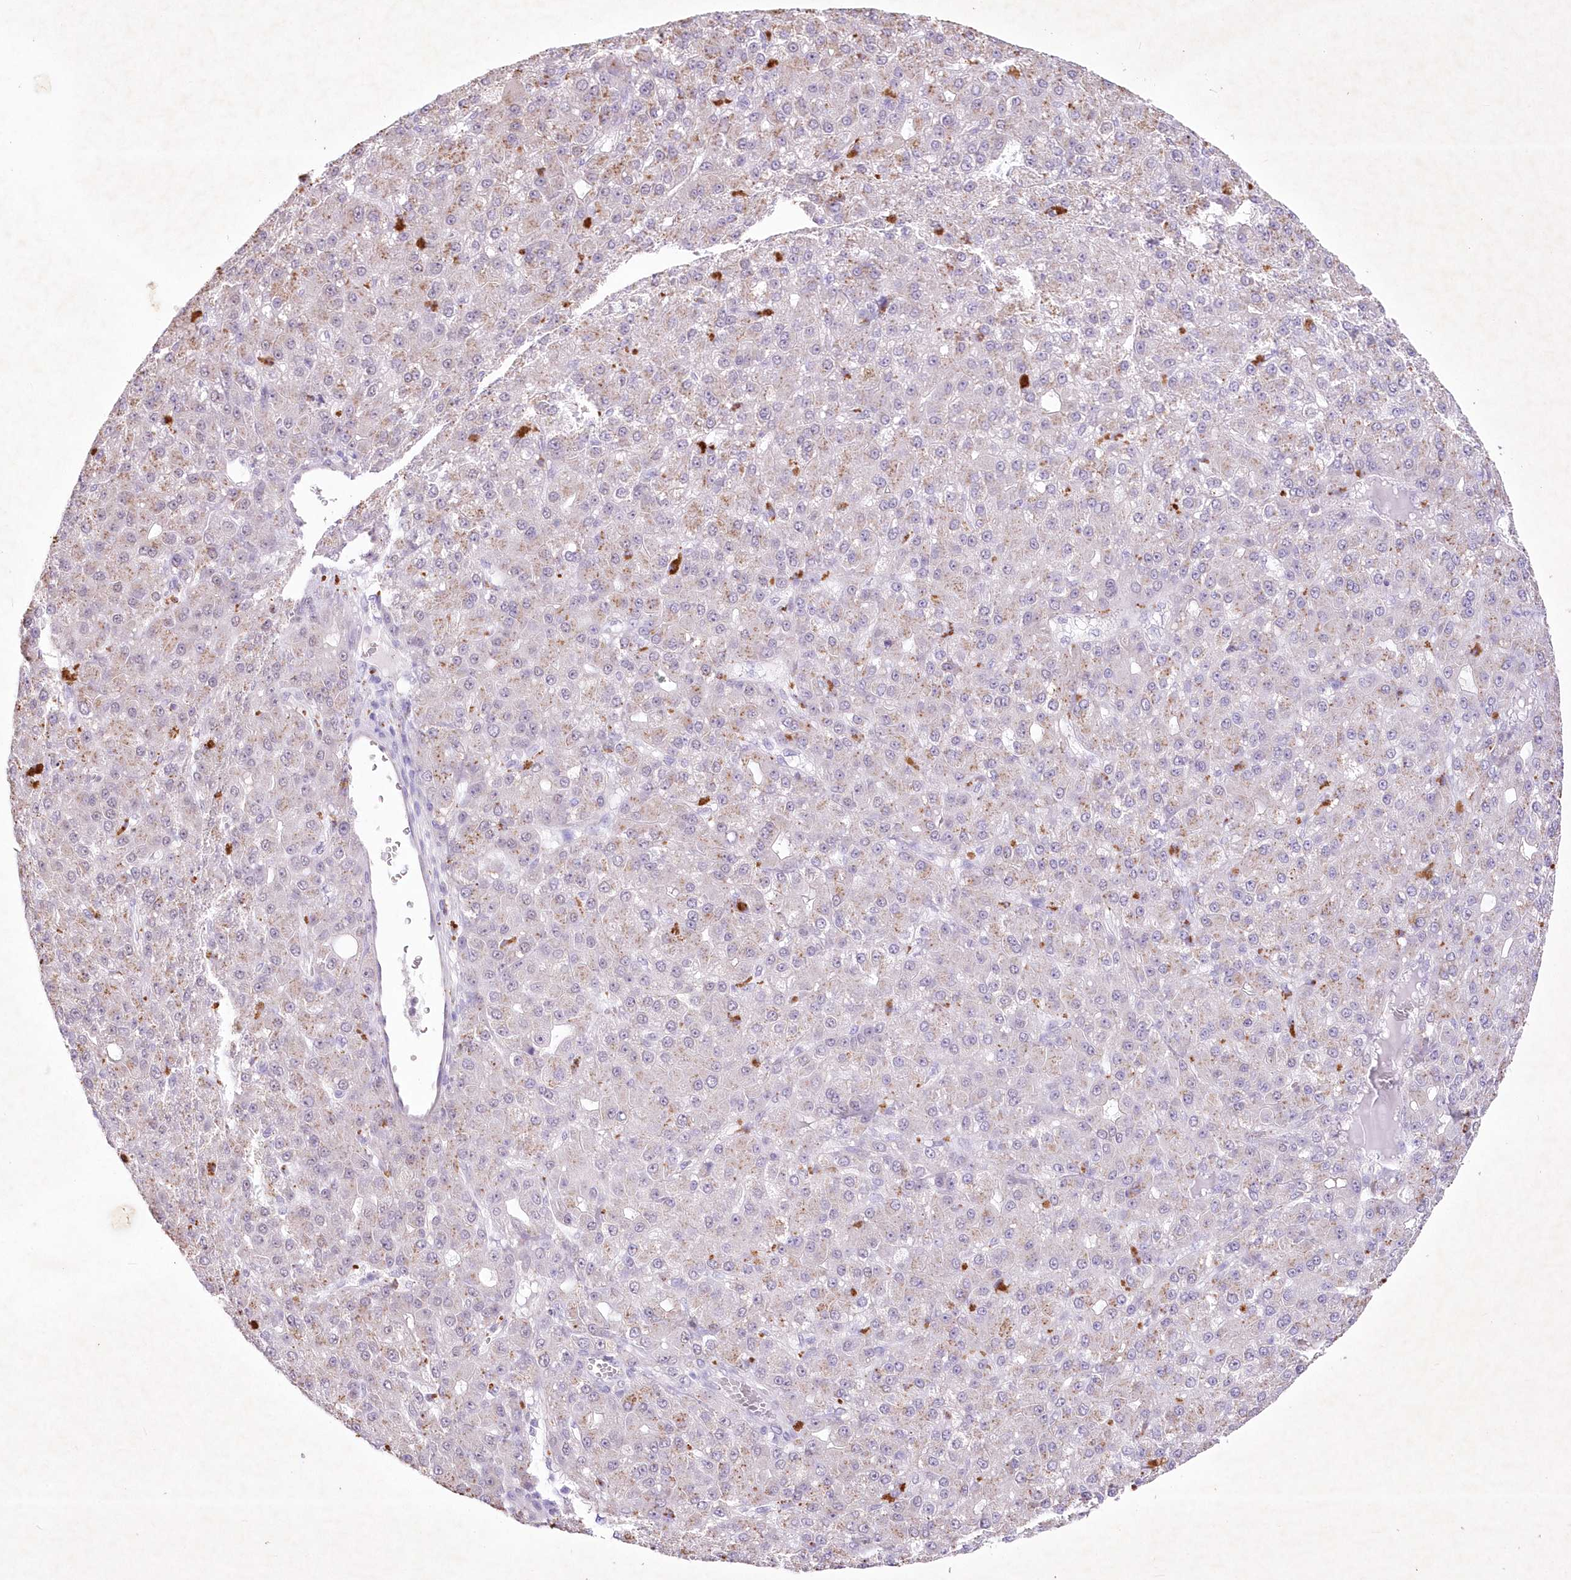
{"staining": {"intensity": "negative", "quantity": "none", "location": "none"}, "tissue": "liver cancer", "cell_type": "Tumor cells", "image_type": "cancer", "snomed": [{"axis": "morphology", "description": "Carcinoma, Hepatocellular, NOS"}, {"axis": "topography", "description": "Liver"}], "caption": "Human liver cancer (hepatocellular carcinoma) stained for a protein using immunohistochemistry (IHC) demonstrates no staining in tumor cells.", "gene": "RBM27", "patient": {"sex": "male", "age": 67}}